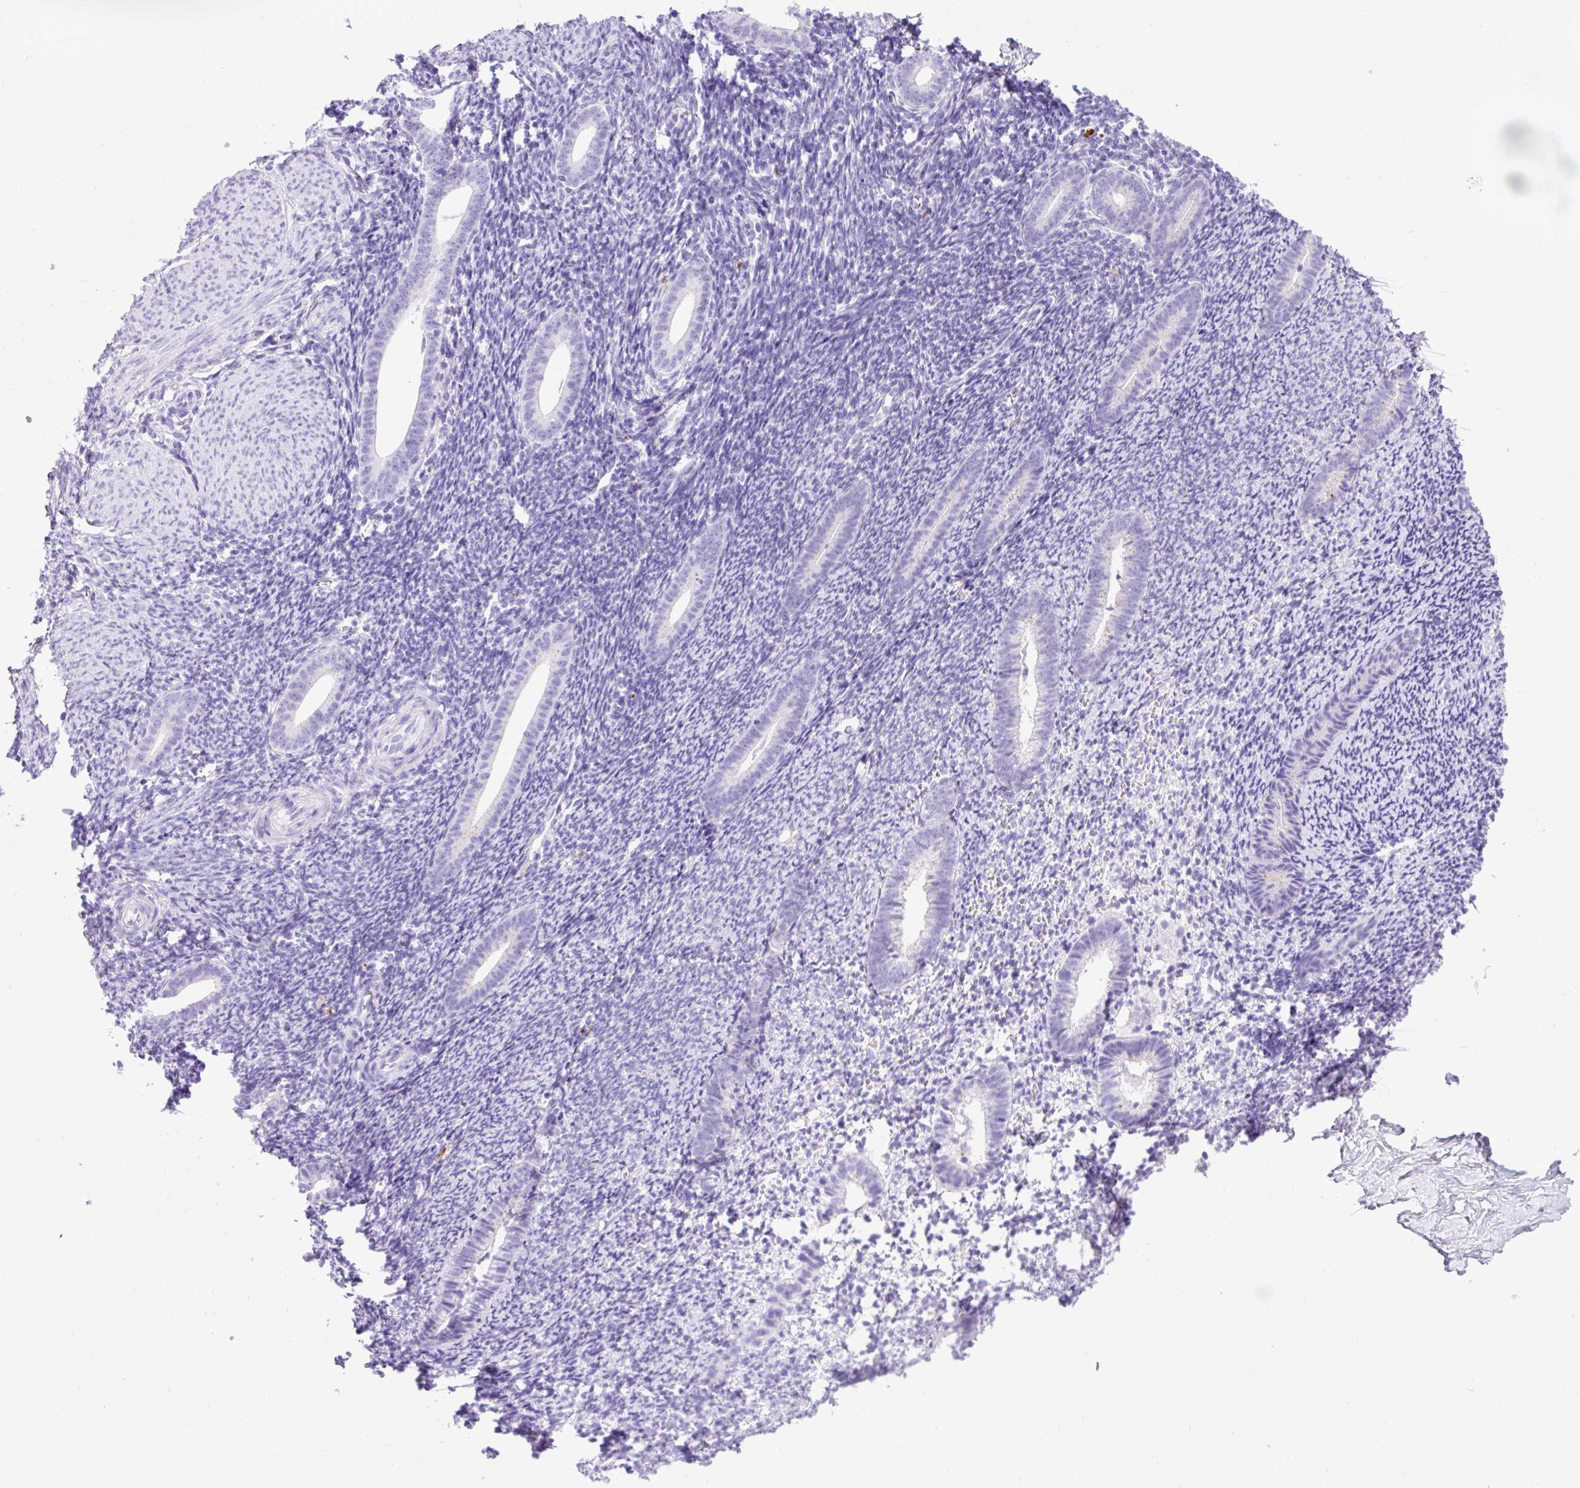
{"staining": {"intensity": "negative", "quantity": "none", "location": "none"}, "tissue": "endometrium", "cell_type": "Cells in endometrial stroma", "image_type": "normal", "snomed": [{"axis": "morphology", "description": "Normal tissue, NOS"}, {"axis": "topography", "description": "Endometrium"}], "caption": "The photomicrograph exhibits no staining of cells in endometrial stroma in normal endometrium. The staining is performed using DAB (3,3'-diaminobenzidine) brown chromogen with nuclei counter-stained in using hematoxylin.", "gene": "HEXB", "patient": {"sex": "female", "age": 39}}